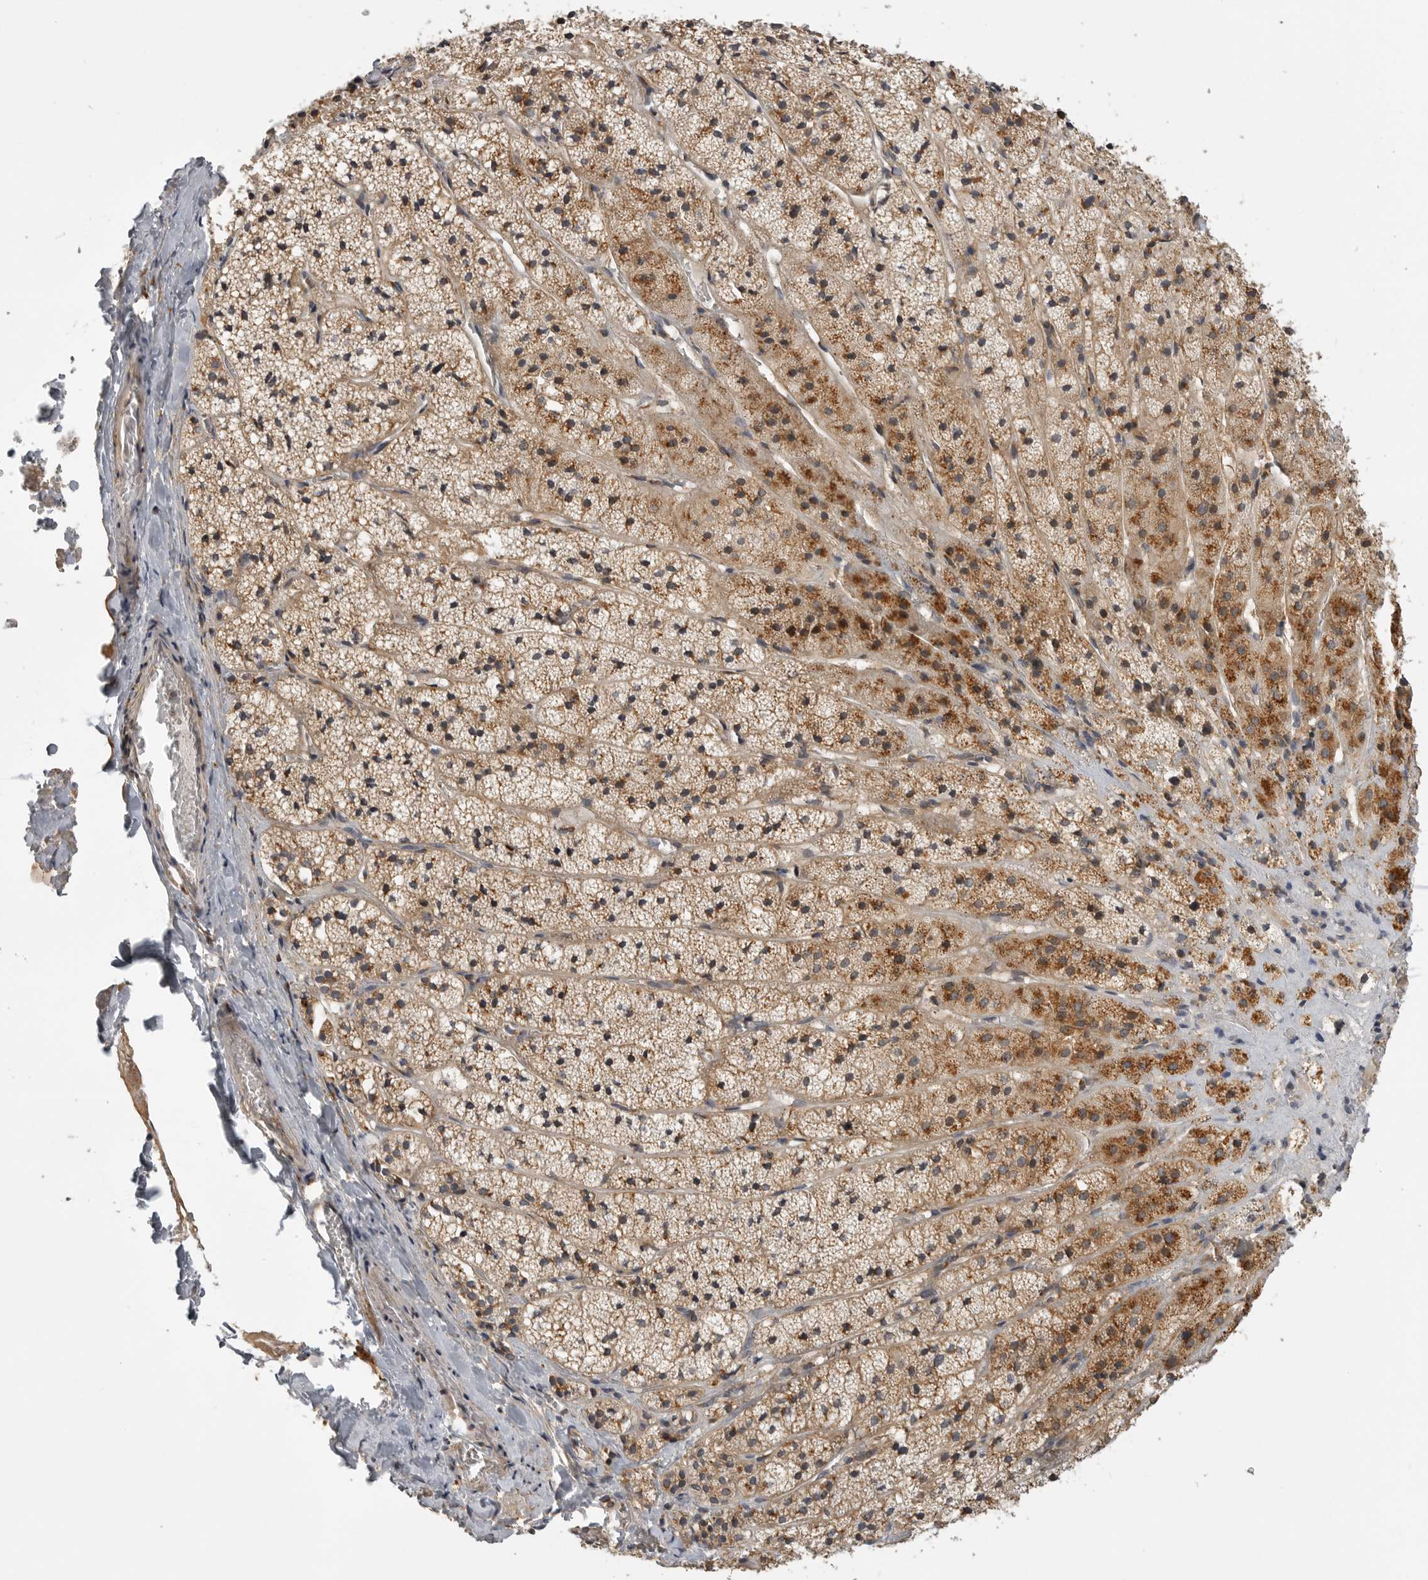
{"staining": {"intensity": "moderate", "quantity": ">75%", "location": "cytoplasmic/membranous"}, "tissue": "adrenal gland", "cell_type": "Glandular cells", "image_type": "normal", "snomed": [{"axis": "morphology", "description": "Normal tissue, NOS"}, {"axis": "topography", "description": "Adrenal gland"}], "caption": "Immunohistochemical staining of unremarkable adrenal gland reveals moderate cytoplasmic/membranous protein positivity in approximately >75% of glandular cells.", "gene": "CUEDC1", "patient": {"sex": "female", "age": 44}}